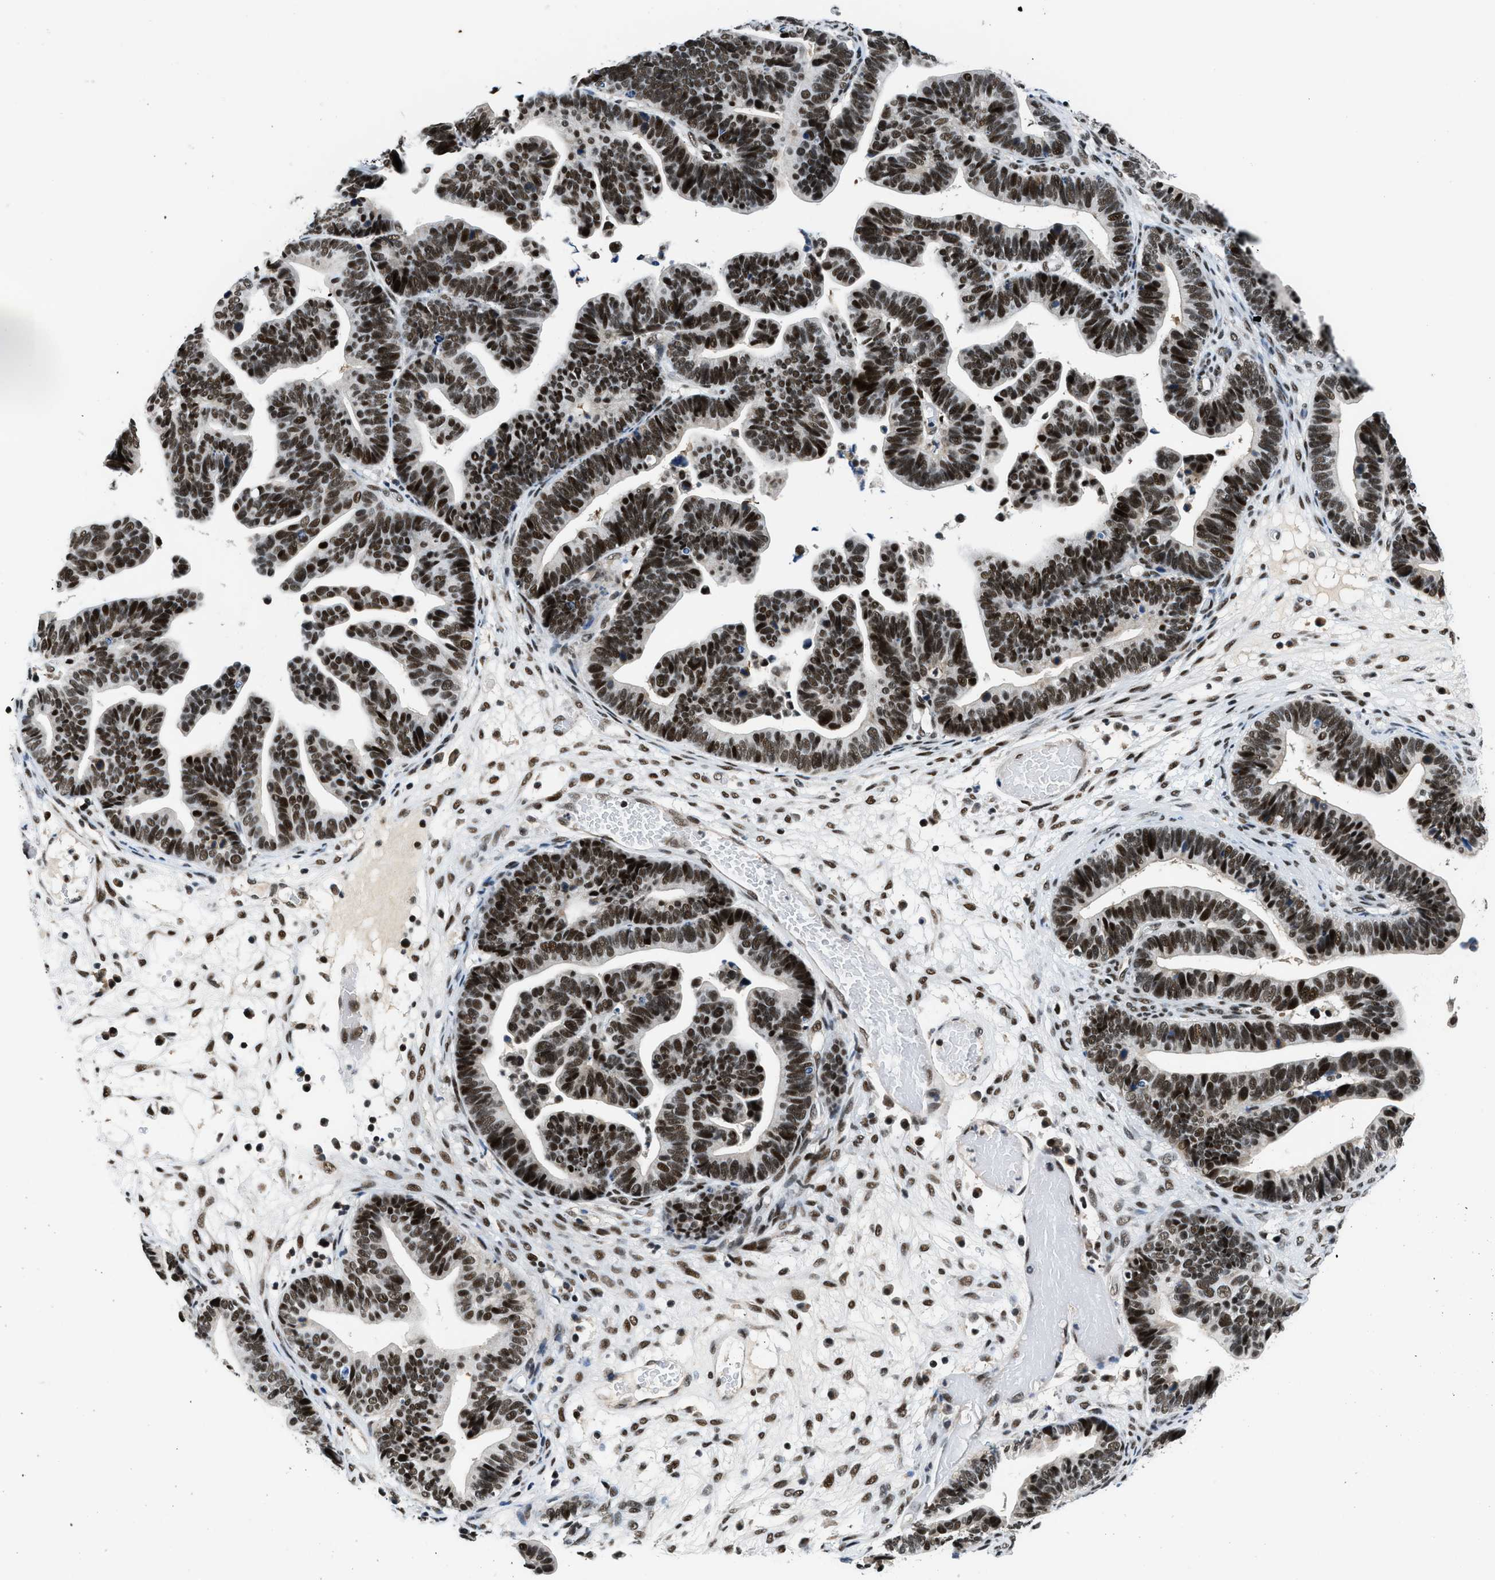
{"staining": {"intensity": "strong", "quantity": ">75%", "location": "nuclear"}, "tissue": "ovarian cancer", "cell_type": "Tumor cells", "image_type": "cancer", "snomed": [{"axis": "morphology", "description": "Cystadenocarcinoma, serous, NOS"}, {"axis": "topography", "description": "Ovary"}], "caption": "DAB (3,3'-diaminobenzidine) immunohistochemical staining of human ovarian cancer displays strong nuclear protein positivity in about >75% of tumor cells.", "gene": "KDM3B", "patient": {"sex": "female", "age": 56}}